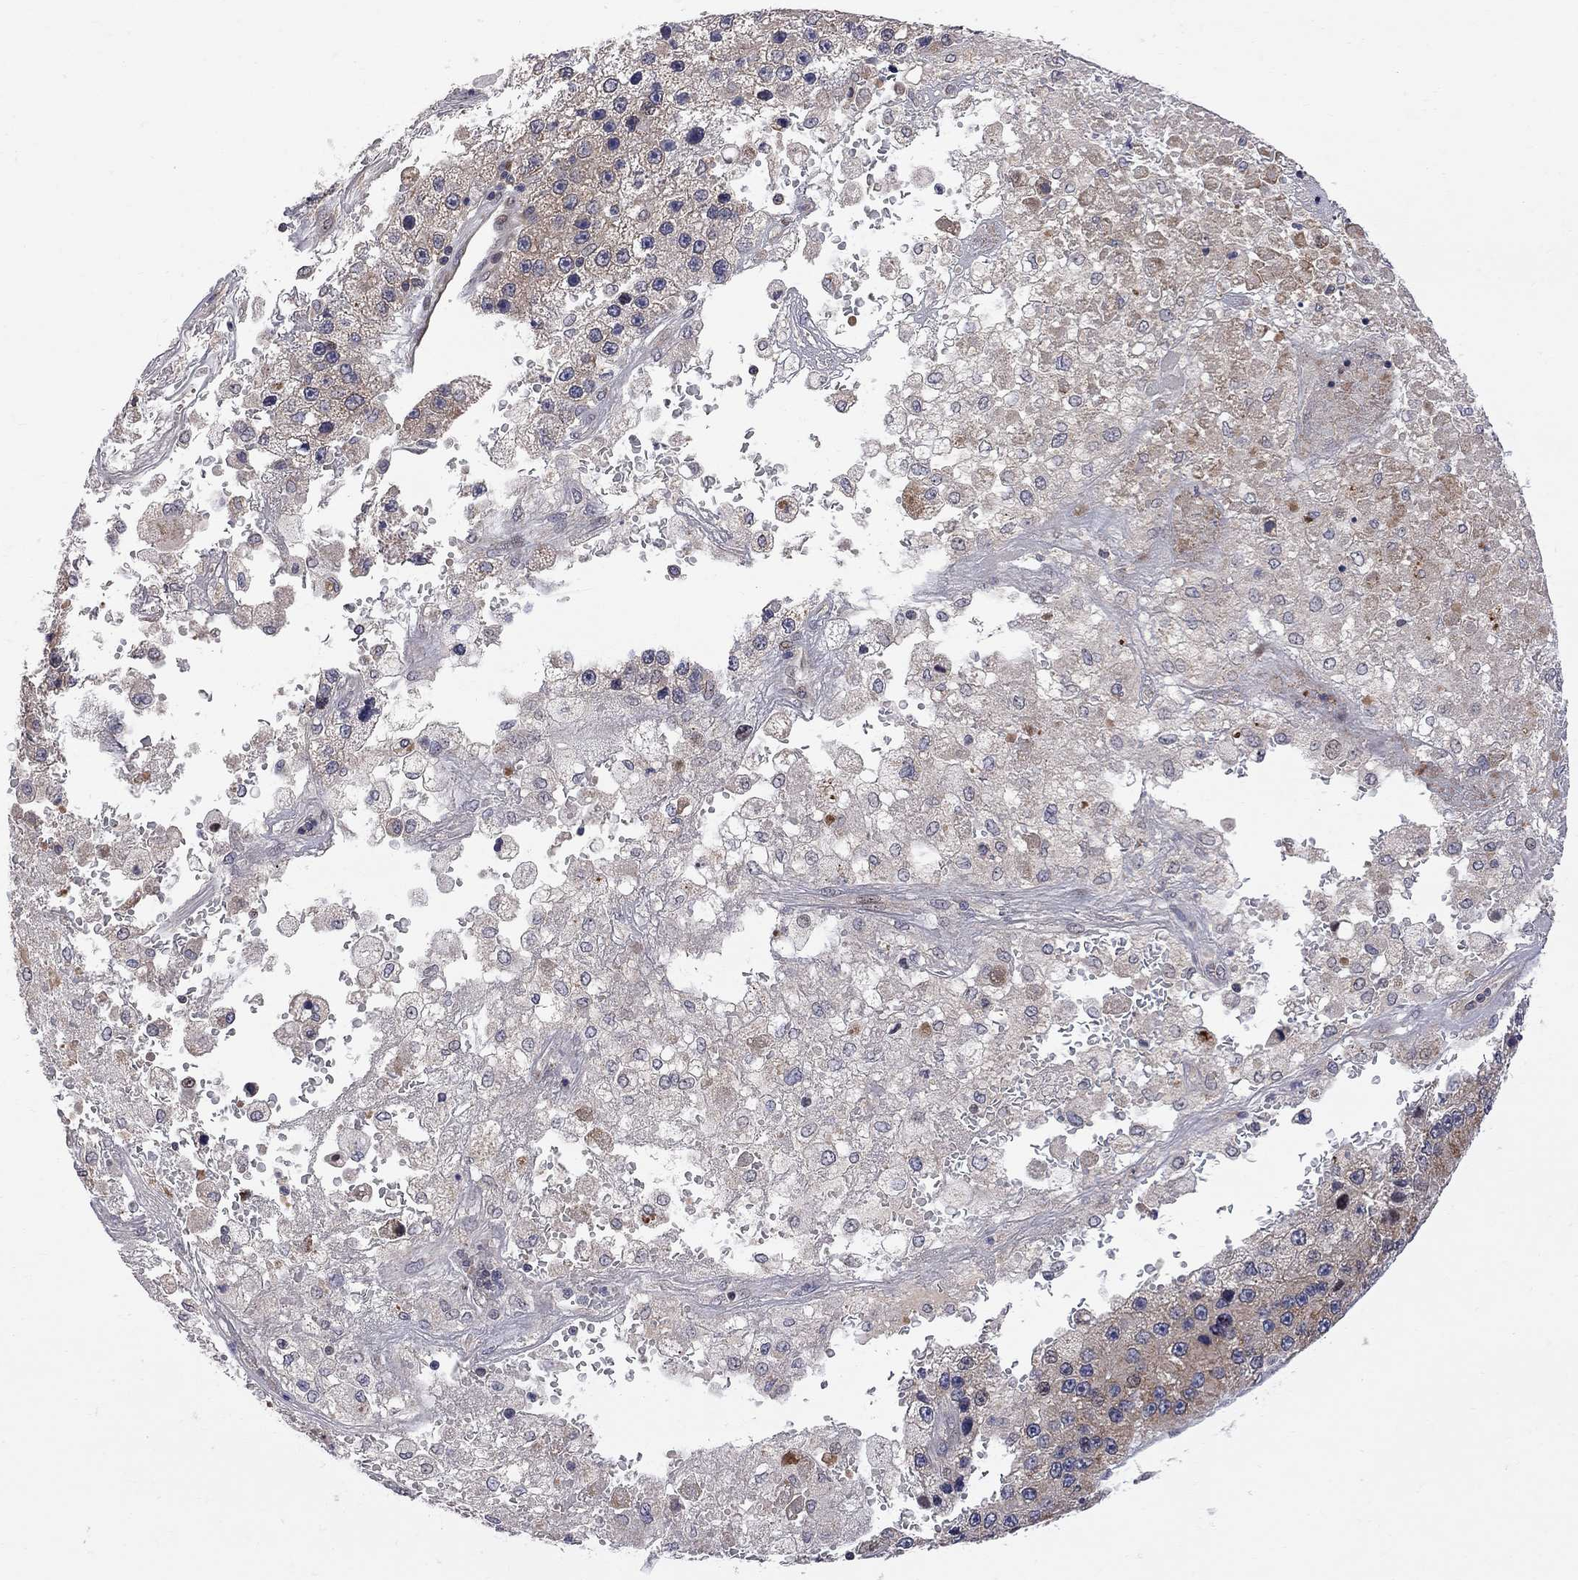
{"staining": {"intensity": "weak", "quantity": ">75%", "location": "cytoplasmic/membranous"}, "tissue": "liver cancer", "cell_type": "Tumor cells", "image_type": "cancer", "snomed": [{"axis": "morphology", "description": "Carcinoma, Hepatocellular, NOS"}, {"axis": "topography", "description": "Liver"}], "caption": "Protein expression analysis of liver cancer reveals weak cytoplasmic/membranous staining in about >75% of tumor cells.", "gene": "CNOT11", "patient": {"sex": "female", "age": 73}}